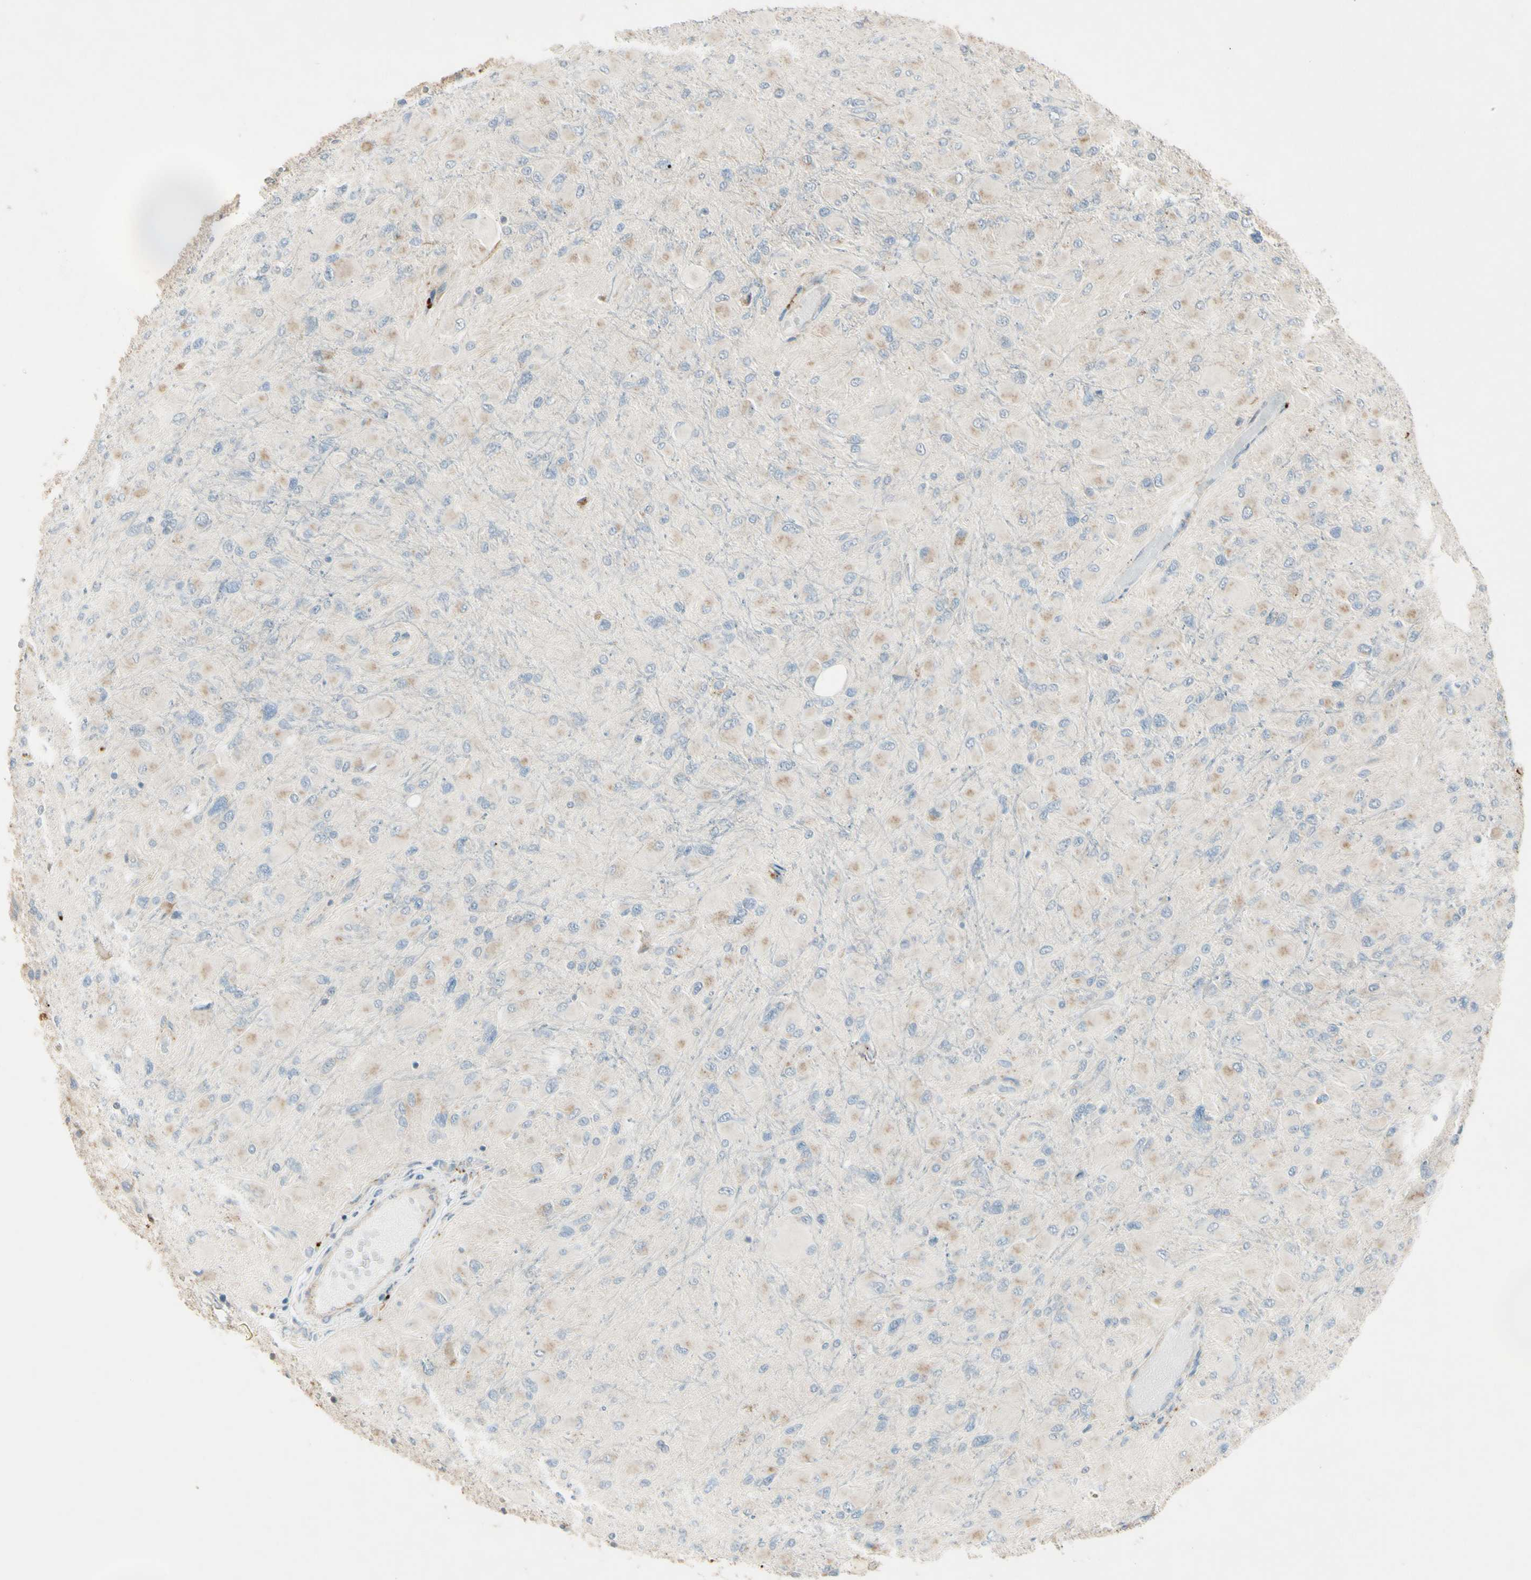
{"staining": {"intensity": "weak", "quantity": "<25%", "location": "cytoplasmic/membranous"}, "tissue": "glioma", "cell_type": "Tumor cells", "image_type": "cancer", "snomed": [{"axis": "morphology", "description": "Glioma, malignant, High grade"}, {"axis": "topography", "description": "Cerebral cortex"}], "caption": "High power microscopy histopathology image of an IHC histopathology image of malignant glioma (high-grade), revealing no significant positivity in tumor cells.", "gene": "NDFIP1", "patient": {"sex": "female", "age": 36}}